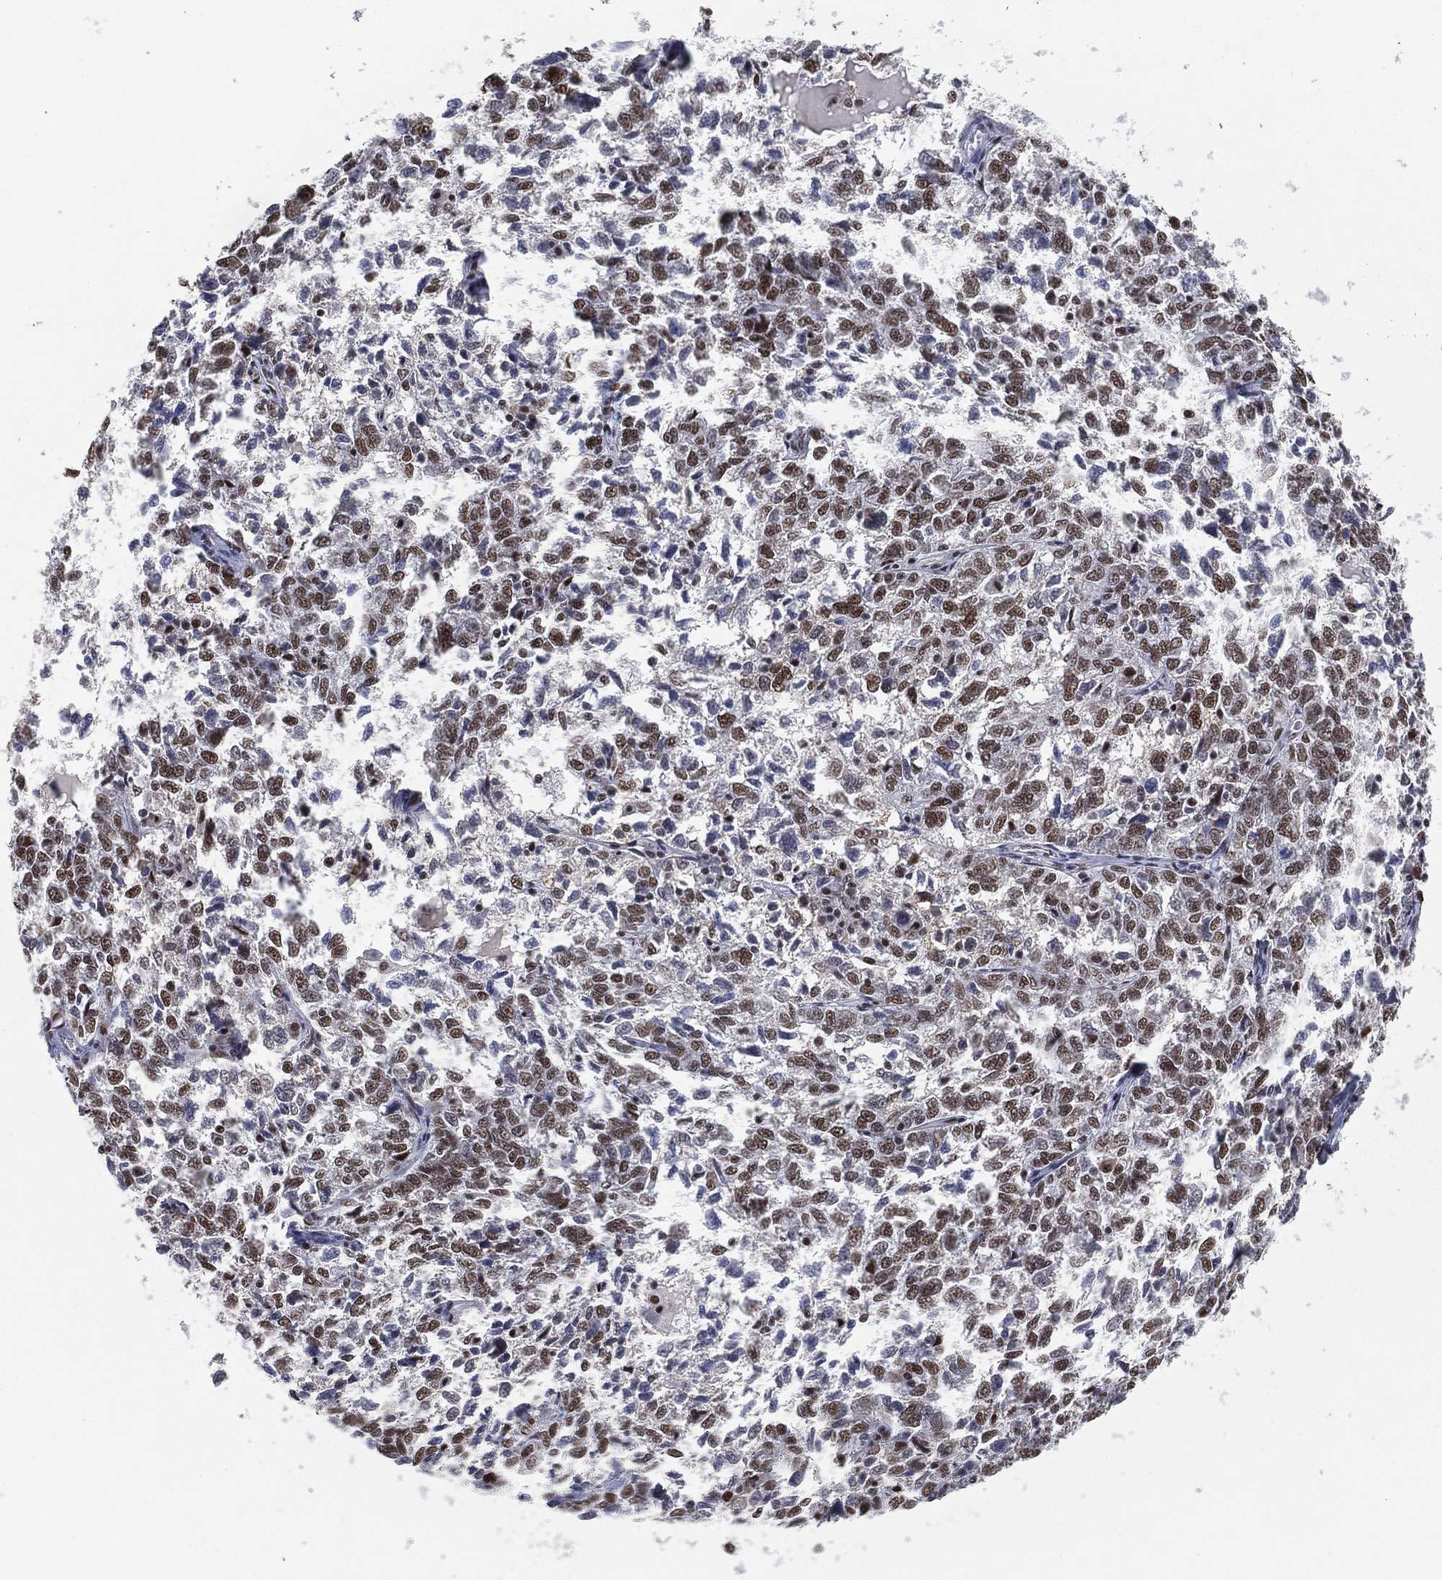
{"staining": {"intensity": "moderate", "quantity": ">75%", "location": "nuclear"}, "tissue": "ovarian cancer", "cell_type": "Tumor cells", "image_type": "cancer", "snomed": [{"axis": "morphology", "description": "Cystadenocarcinoma, serous, NOS"}, {"axis": "topography", "description": "Ovary"}], "caption": "Immunohistochemistry (IHC) image of neoplastic tissue: human ovarian cancer stained using immunohistochemistry displays medium levels of moderate protein expression localized specifically in the nuclear of tumor cells, appearing as a nuclear brown color.", "gene": "DDX27", "patient": {"sex": "female", "age": 71}}